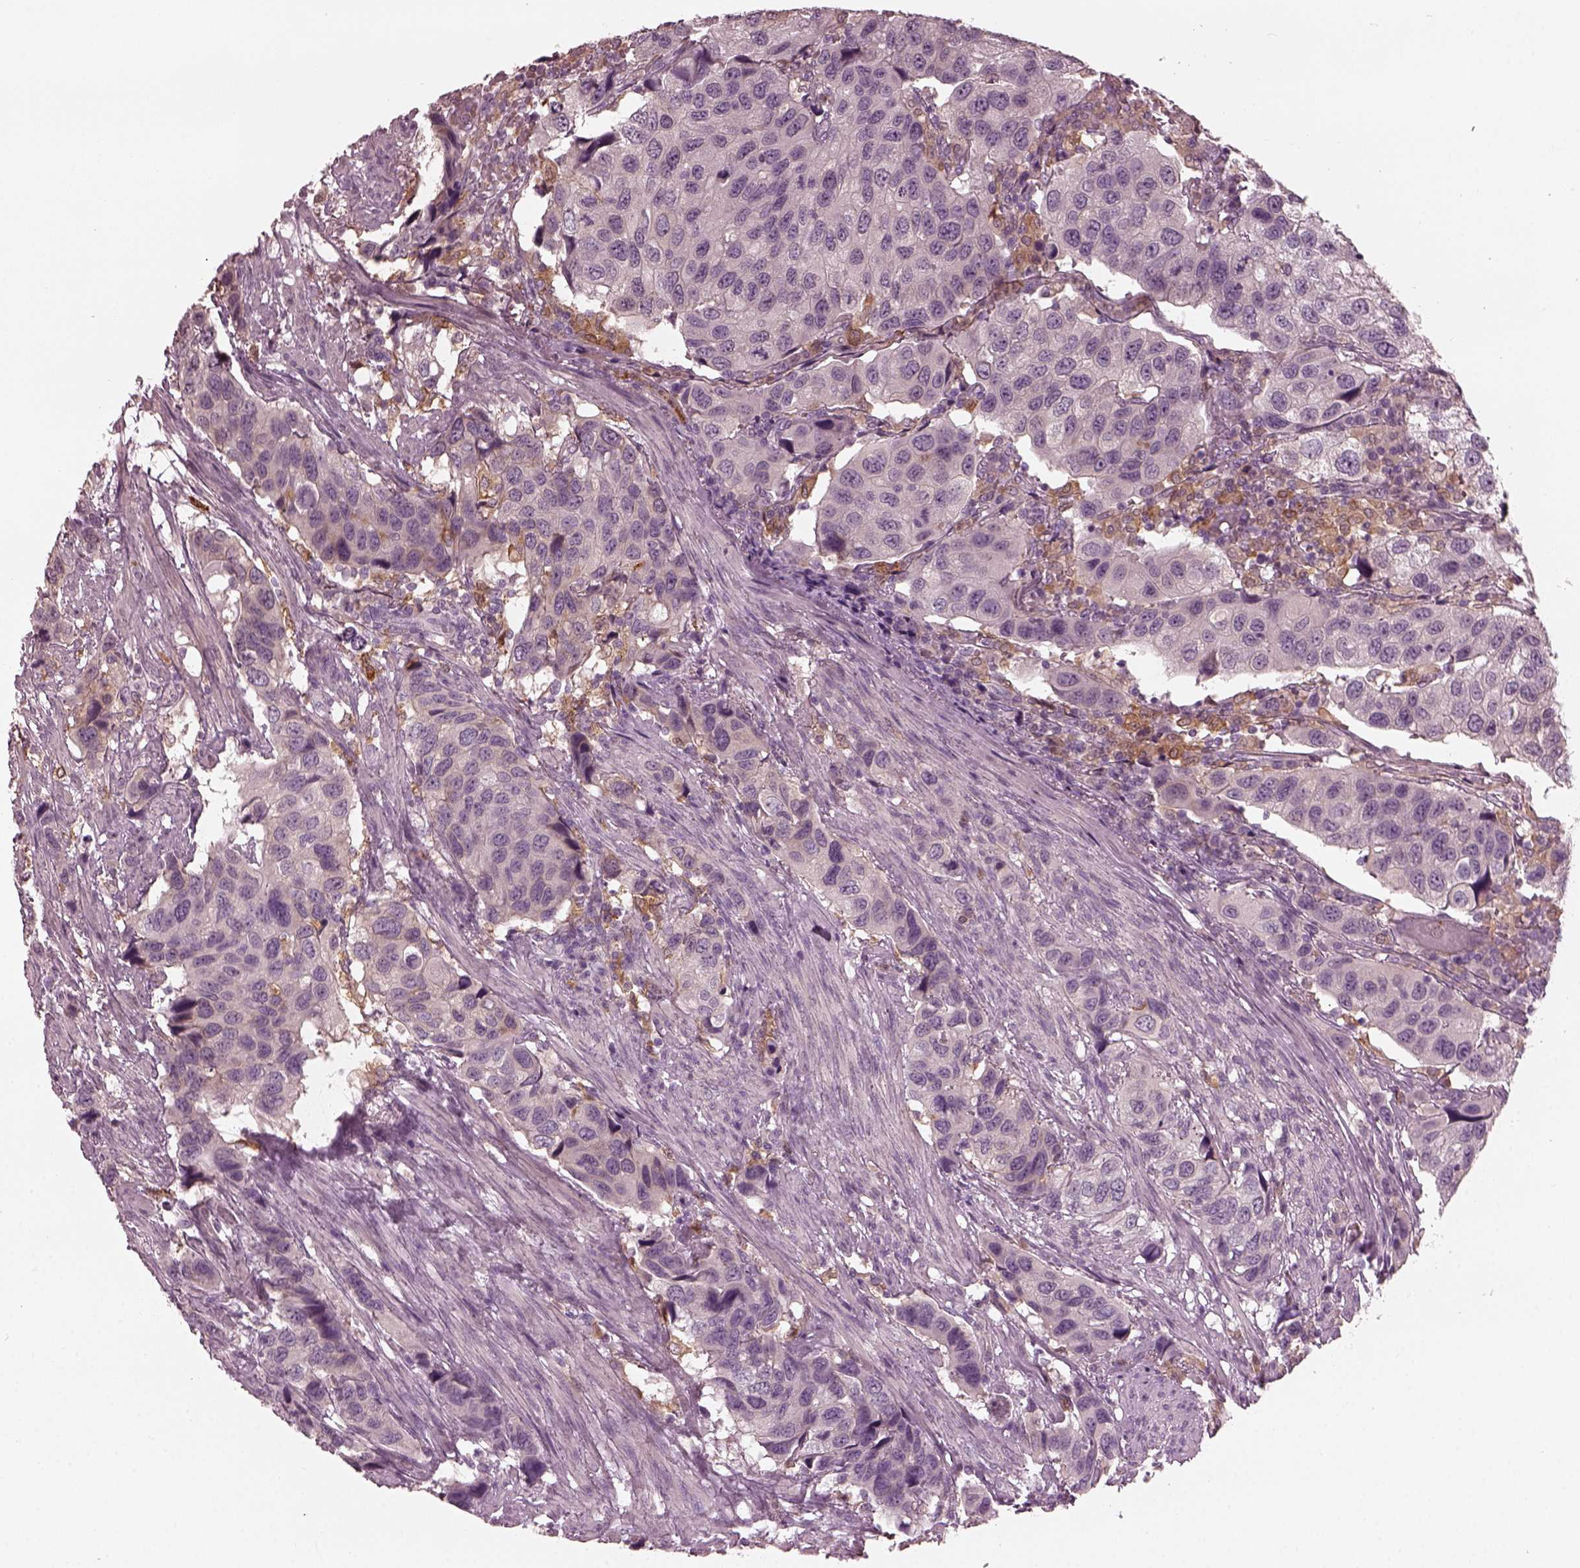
{"staining": {"intensity": "negative", "quantity": "none", "location": "none"}, "tissue": "urothelial cancer", "cell_type": "Tumor cells", "image_type": "cancer", "snomed": [{"axis": "morphology", "description": "Urothelial carcinoma, High grade"}, {"axis": "topography", "description": "Urinary bladder"}], "caption": "Urothelial cancer was stained to show a protein in brown. There is no significant staining in tumor cells. (Brightfield microscopy of DAB immunohistochemistry (IHC) at high magnification).", "gene": "PSTPIP2", "patient": {"sex": "male", "age": 79}}